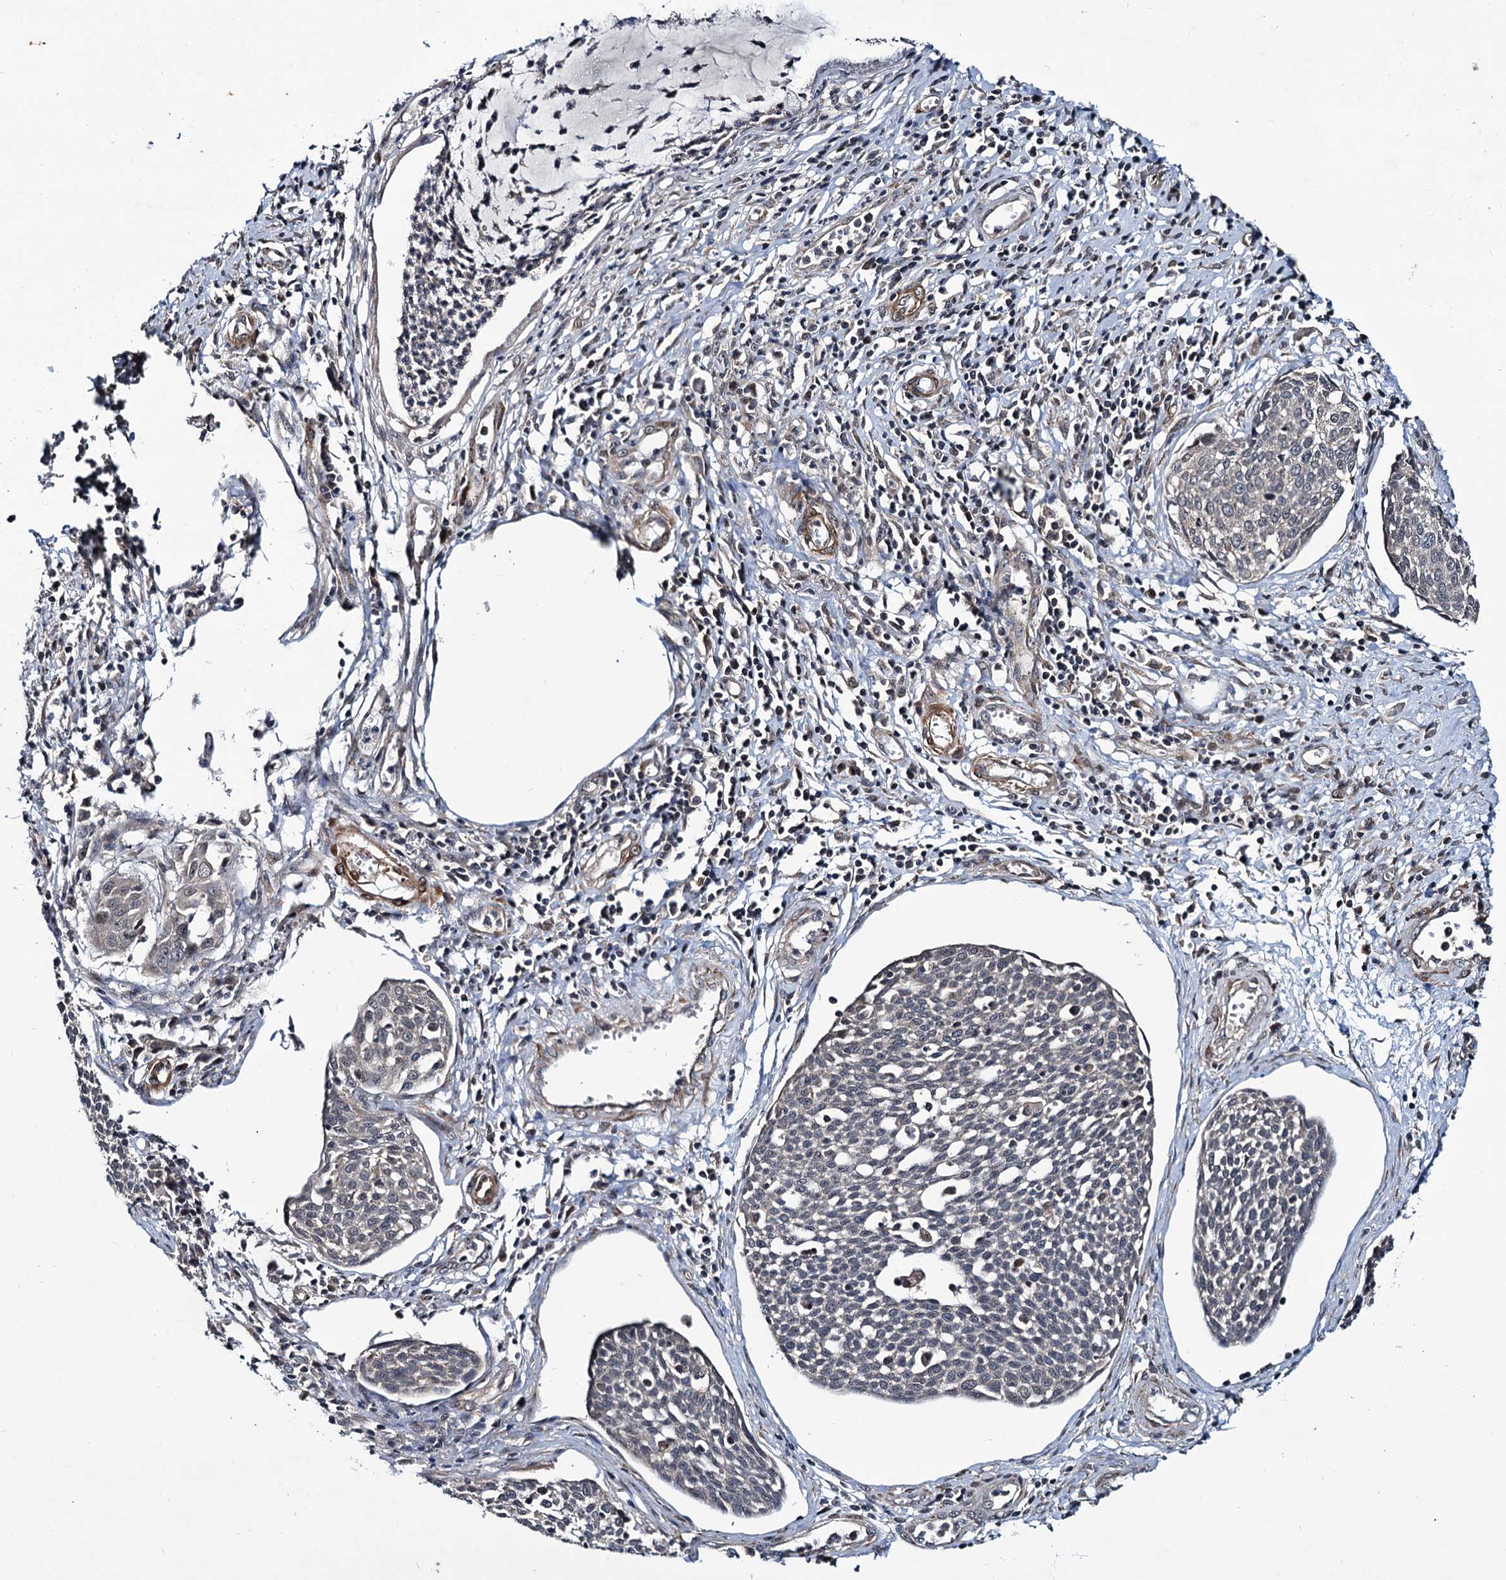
{"staining": {"intensity": "weak", "quantity": "<25%", "location": "cytoplasmic/membranous"}, "tissue": "cervical cancer", "cell_type": "Tumor cells", "image_type": "cancer", "snomed": [{"axis": "morphology", "description": "Squamous cell carcinoma, NOS"}, {"axis": "topography", "description": "Cervix"}], "caption": "Human cervical squamous cell carcinoma stained for a protein using IHC reveals no staining in tumor cells.", "gene": "ARHGAP42", "patient": {"sex": "female", "age": 34}}